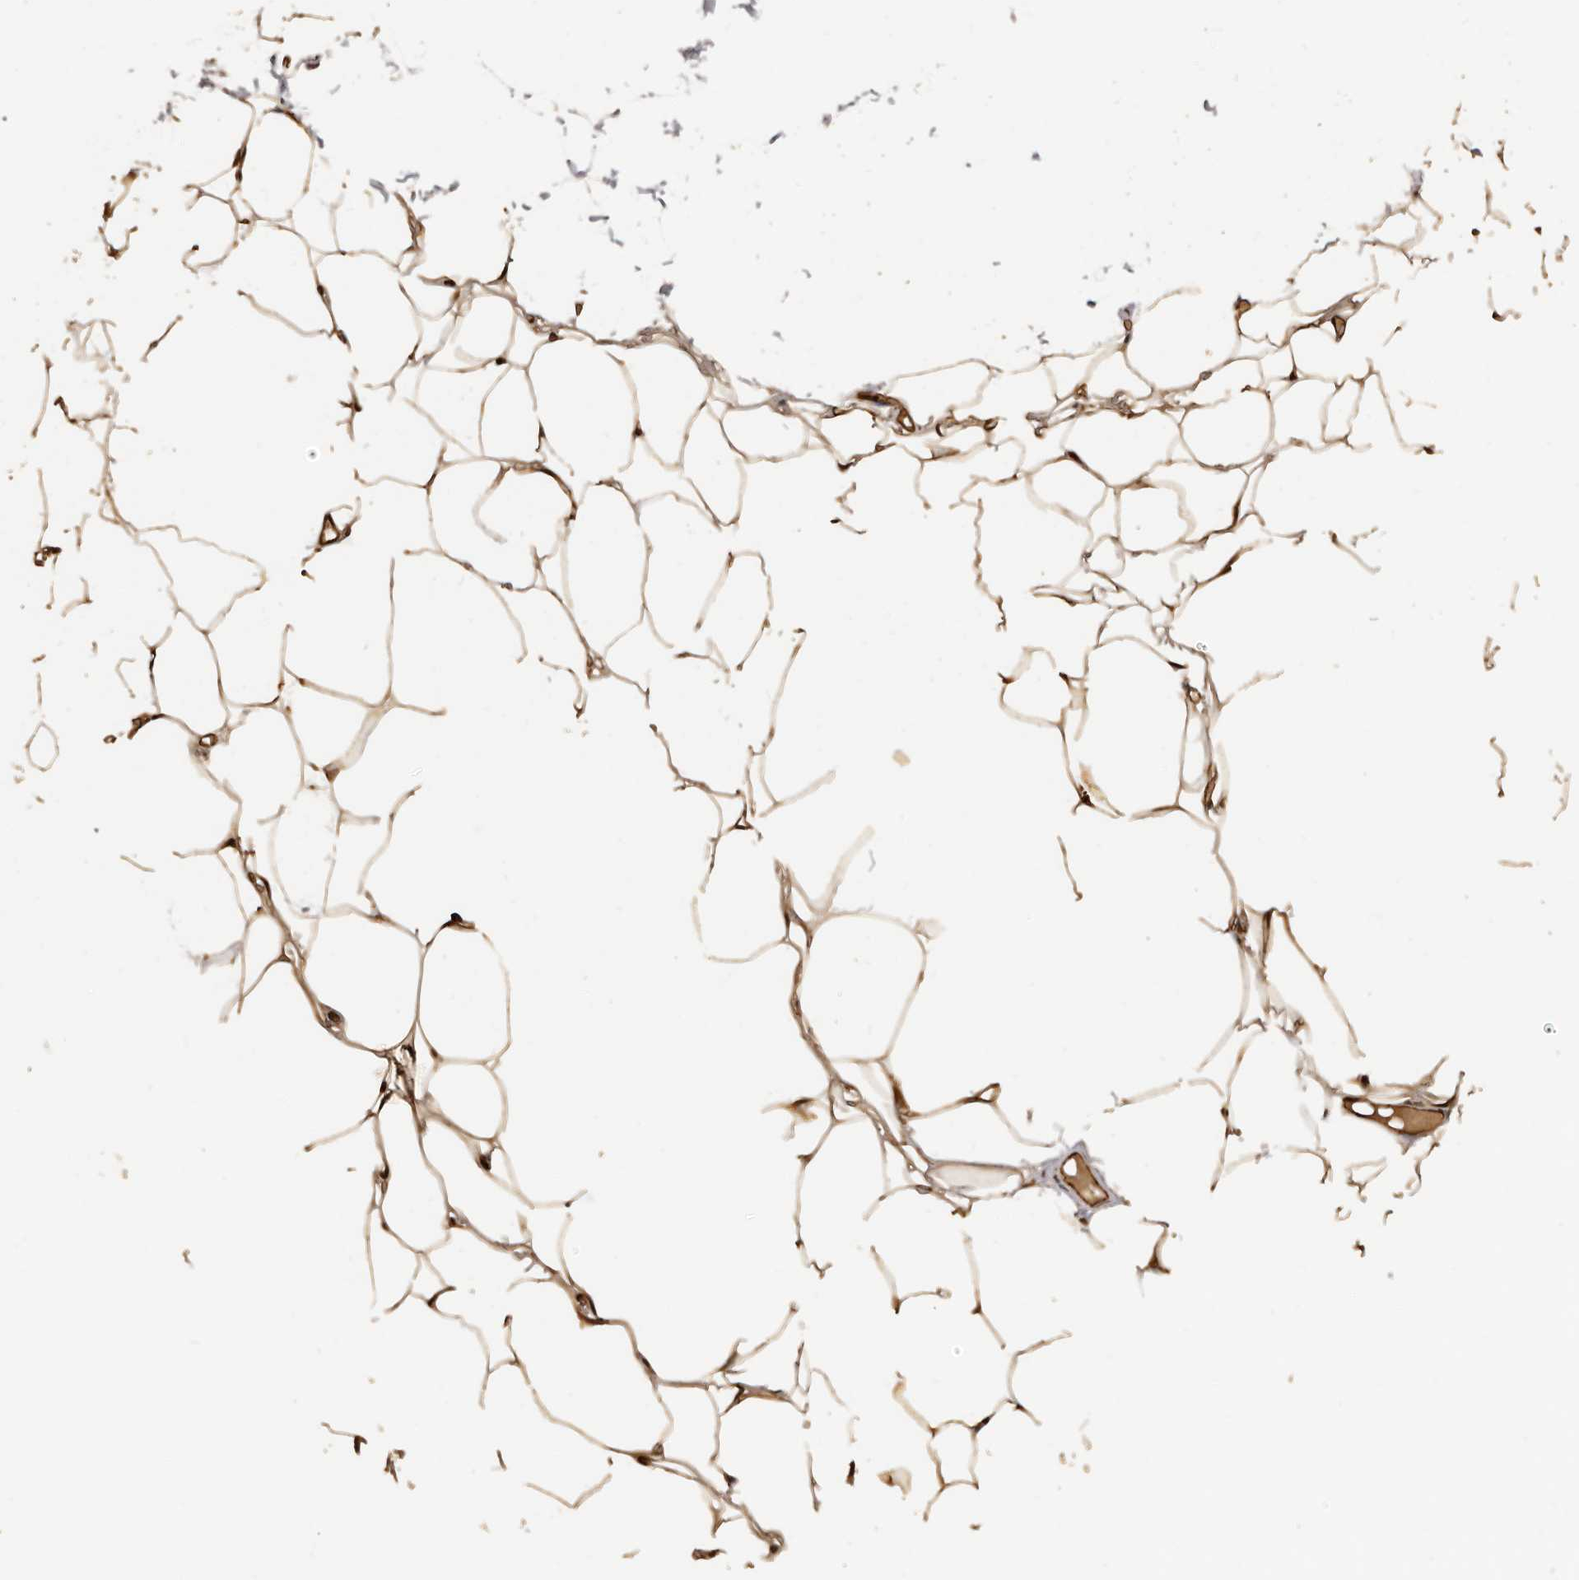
{"staining": {"intensity": "moderate", "quantity": ">75%", "location": "cytoplasmic/membranous"}, "tissue": "adipose tissue", "cell_type": "Adipocytes", "image_type": "normal", "snomed": [{"axis": "morphology", "description": "Normal tissue, NOS"}, {"axis": "topography", "description": "Breast"}], "caption": "This image shows benign adipose tissue stained with immunohistochemistry to label a protein in brown. The cytoplasmic/membranous of adipocytes show moderate positivity for the protein. Nuclei are counter-stained blue.", "gene": "ENTREP1", "patient": {"sex": "female", "age": 23}}